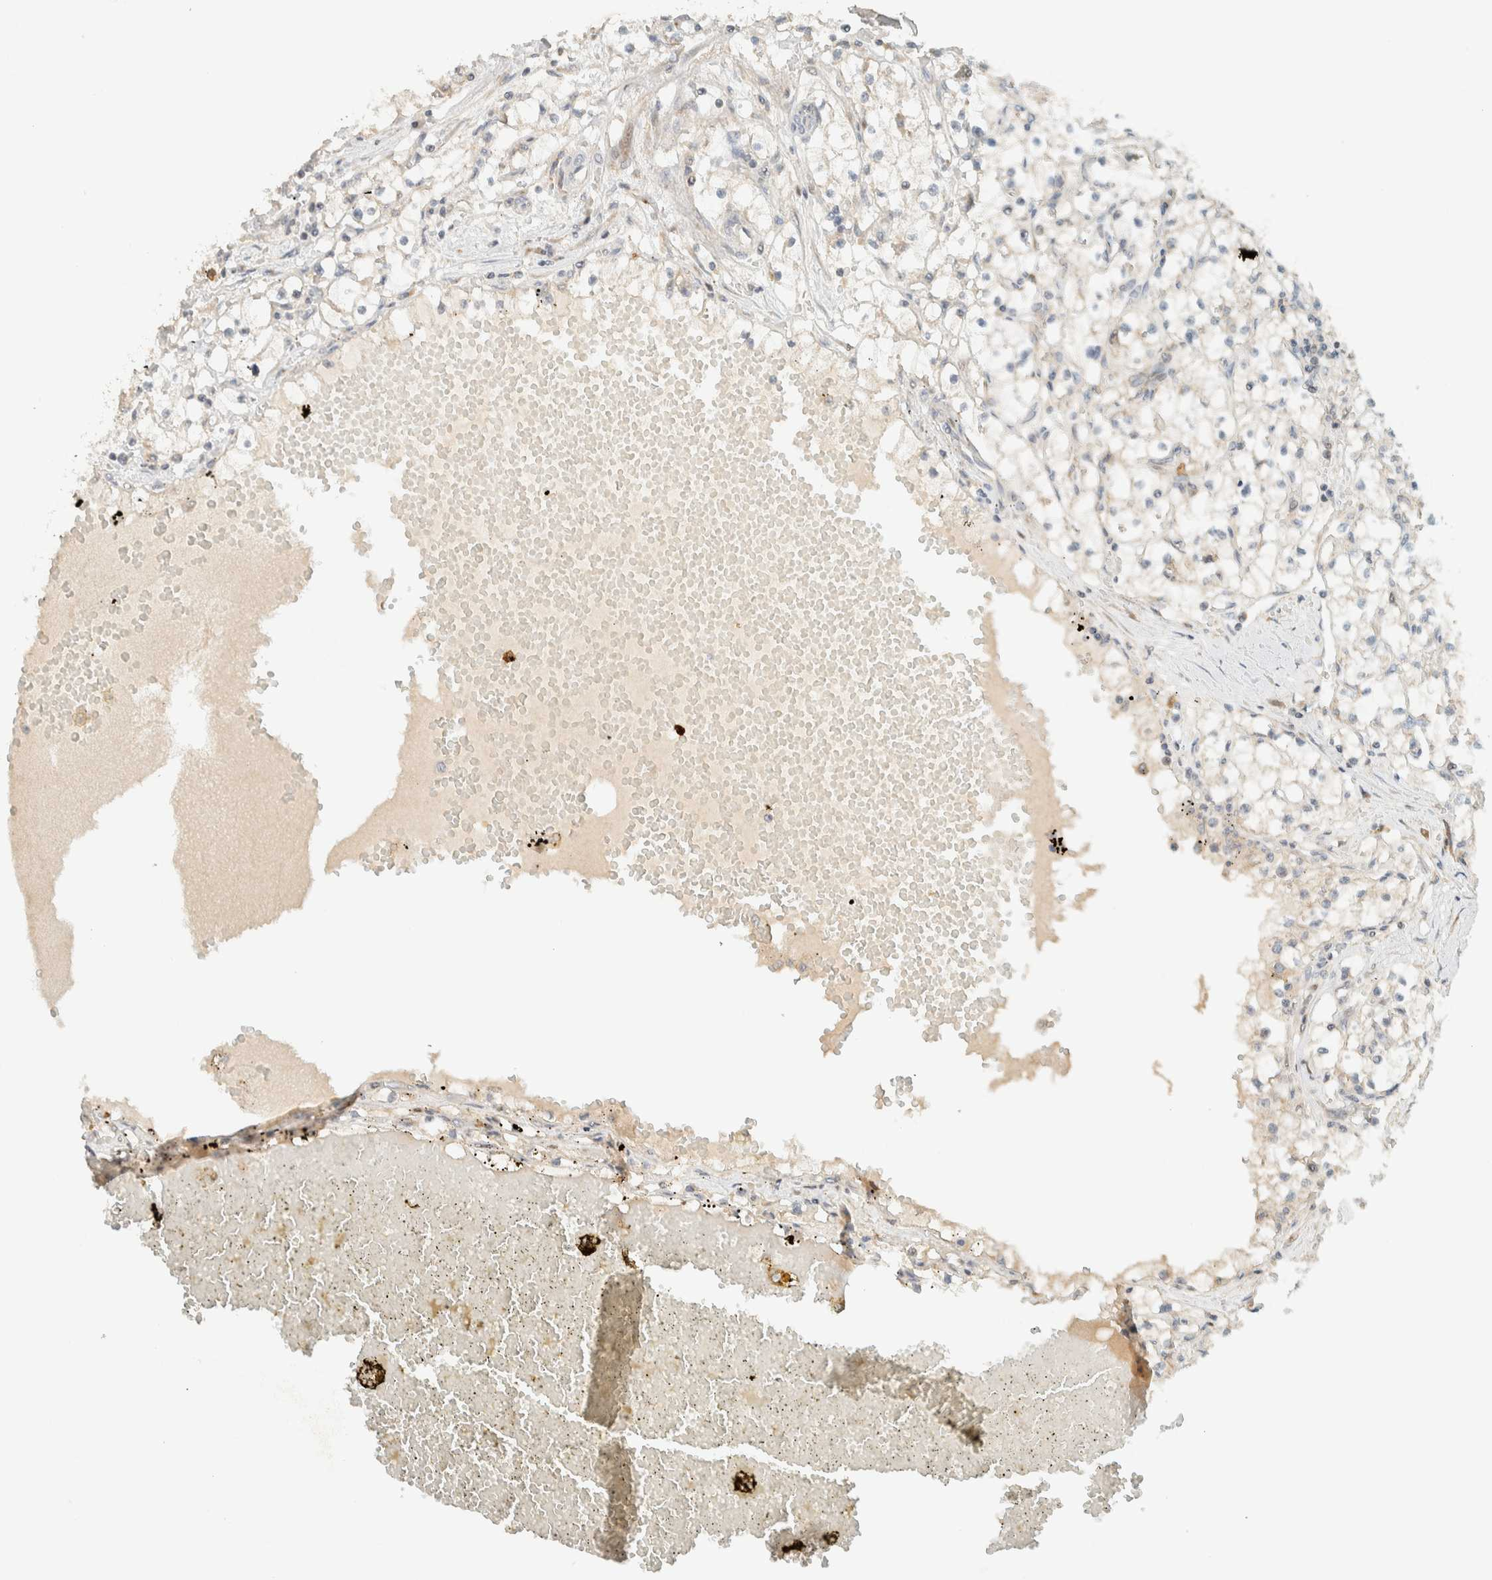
{"staining": {"intensity": "negative", "quantity": "none", "location": "none"}, "tissue": "renal cancer", "cell_type": "Tumor cells", "image_type": "cancer", "snomed": [{"axis": "morphology", "description": "Adenocarcinoma, NOS"}, {"axis": "topography", "description": "Kidney"}], "caption": "A high-resolution image shows immunohistochemistry (IHC) staining of renal adenocarcinoma, which displays no significant staining in tumor cells. Nuclei are stained in blue.", "gene": "CCDC171", "patient": {"sex": "male", "age": 56}}